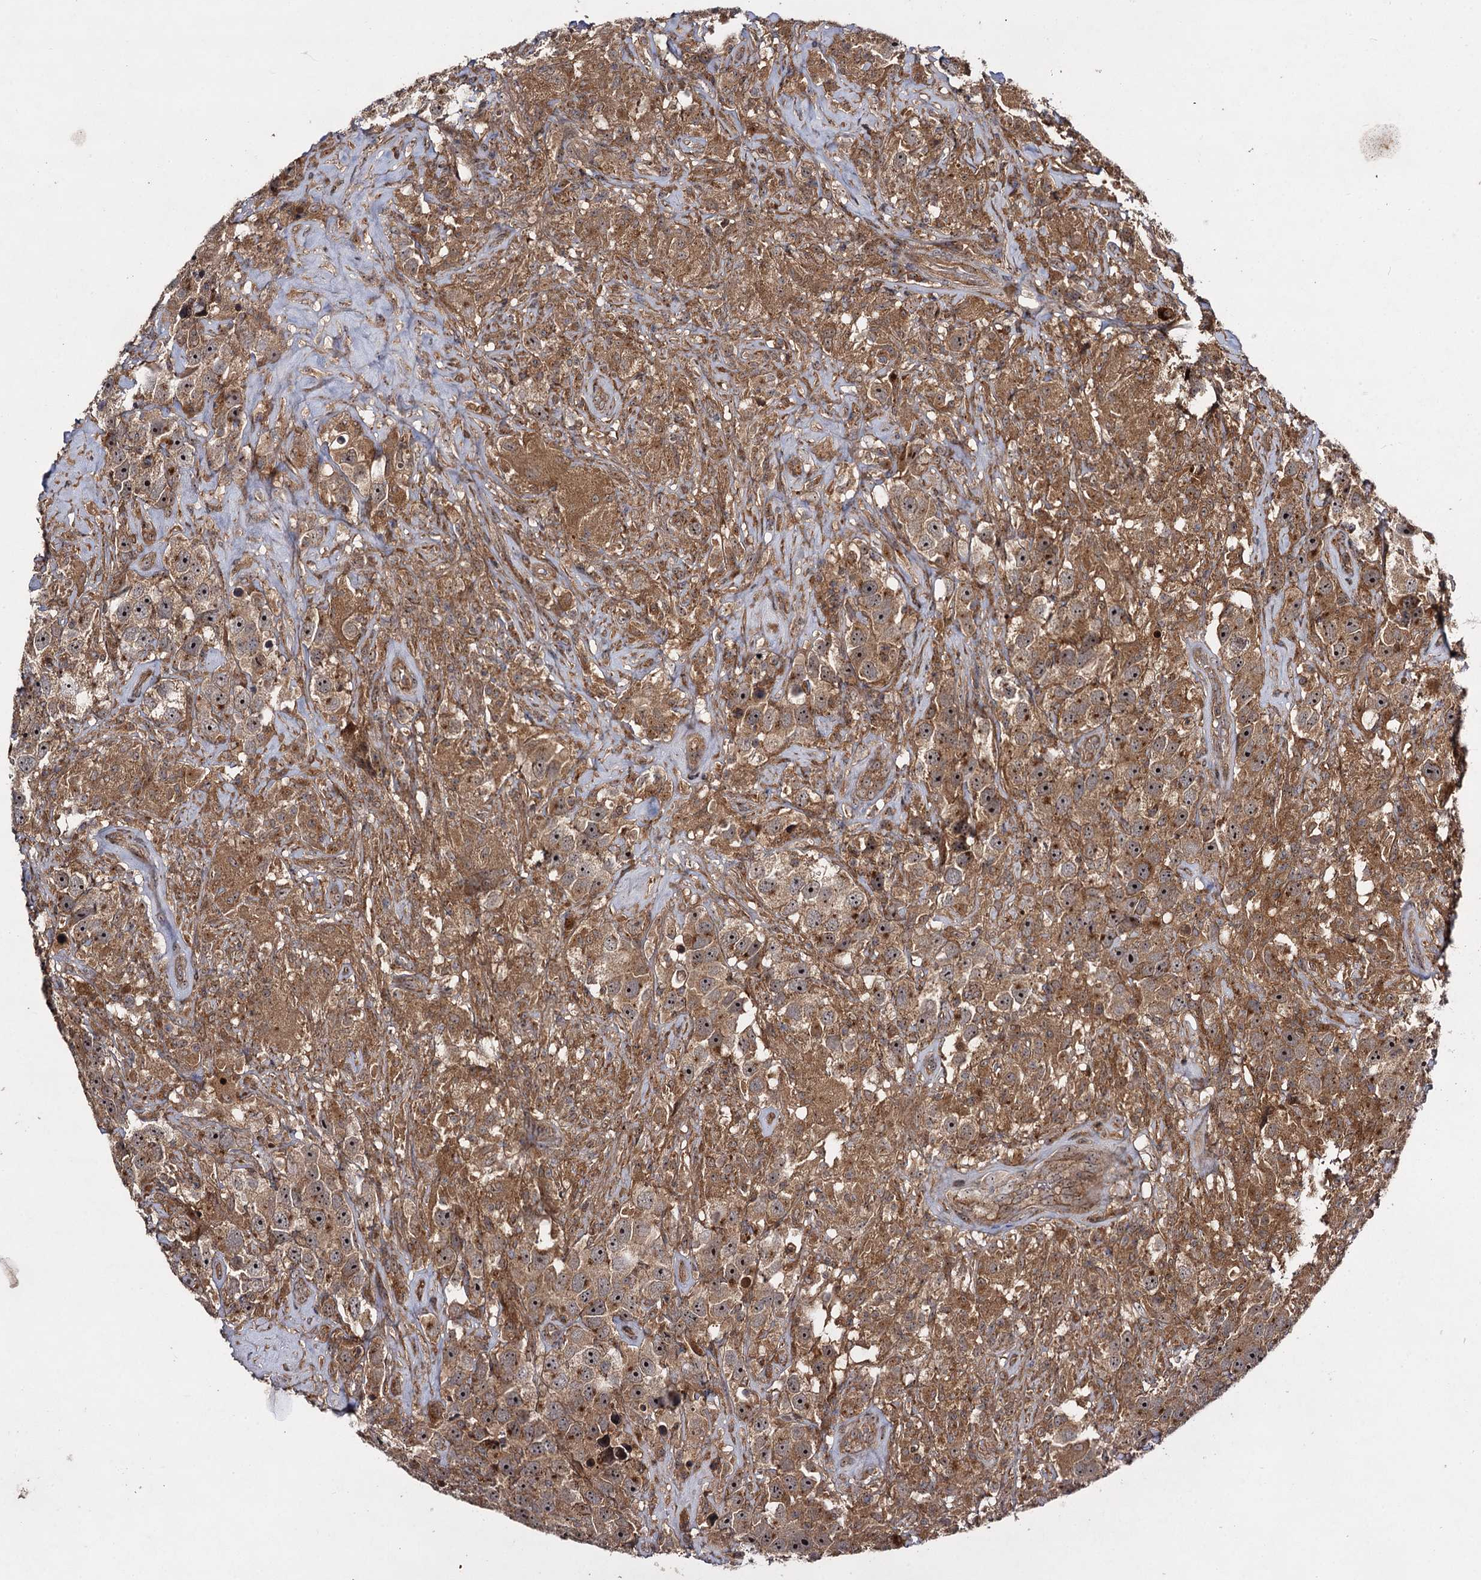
{"staining": {"intensity": "moderate", "quantity": ">75%", "location": "cytoplasmic/membranous"}, "tissue": "testis cancer", "cell_type": "Tumor cells", "image_type": "cancer", "snomed": [{"axis": "morphology", "description": "Seminoma, NOS"}, {"axis": "topography", "description": "Testis"}], "caption": "Immunohistochemistry micrograph of human testis cancer (seminoma) stained for a protein (brown), which reveals medium levels of moderate cytoplasmic/membranous expression in about >75% of tumor cells.", "gene": "KXD1", "patient": {"sex": "male", "age": 49}}